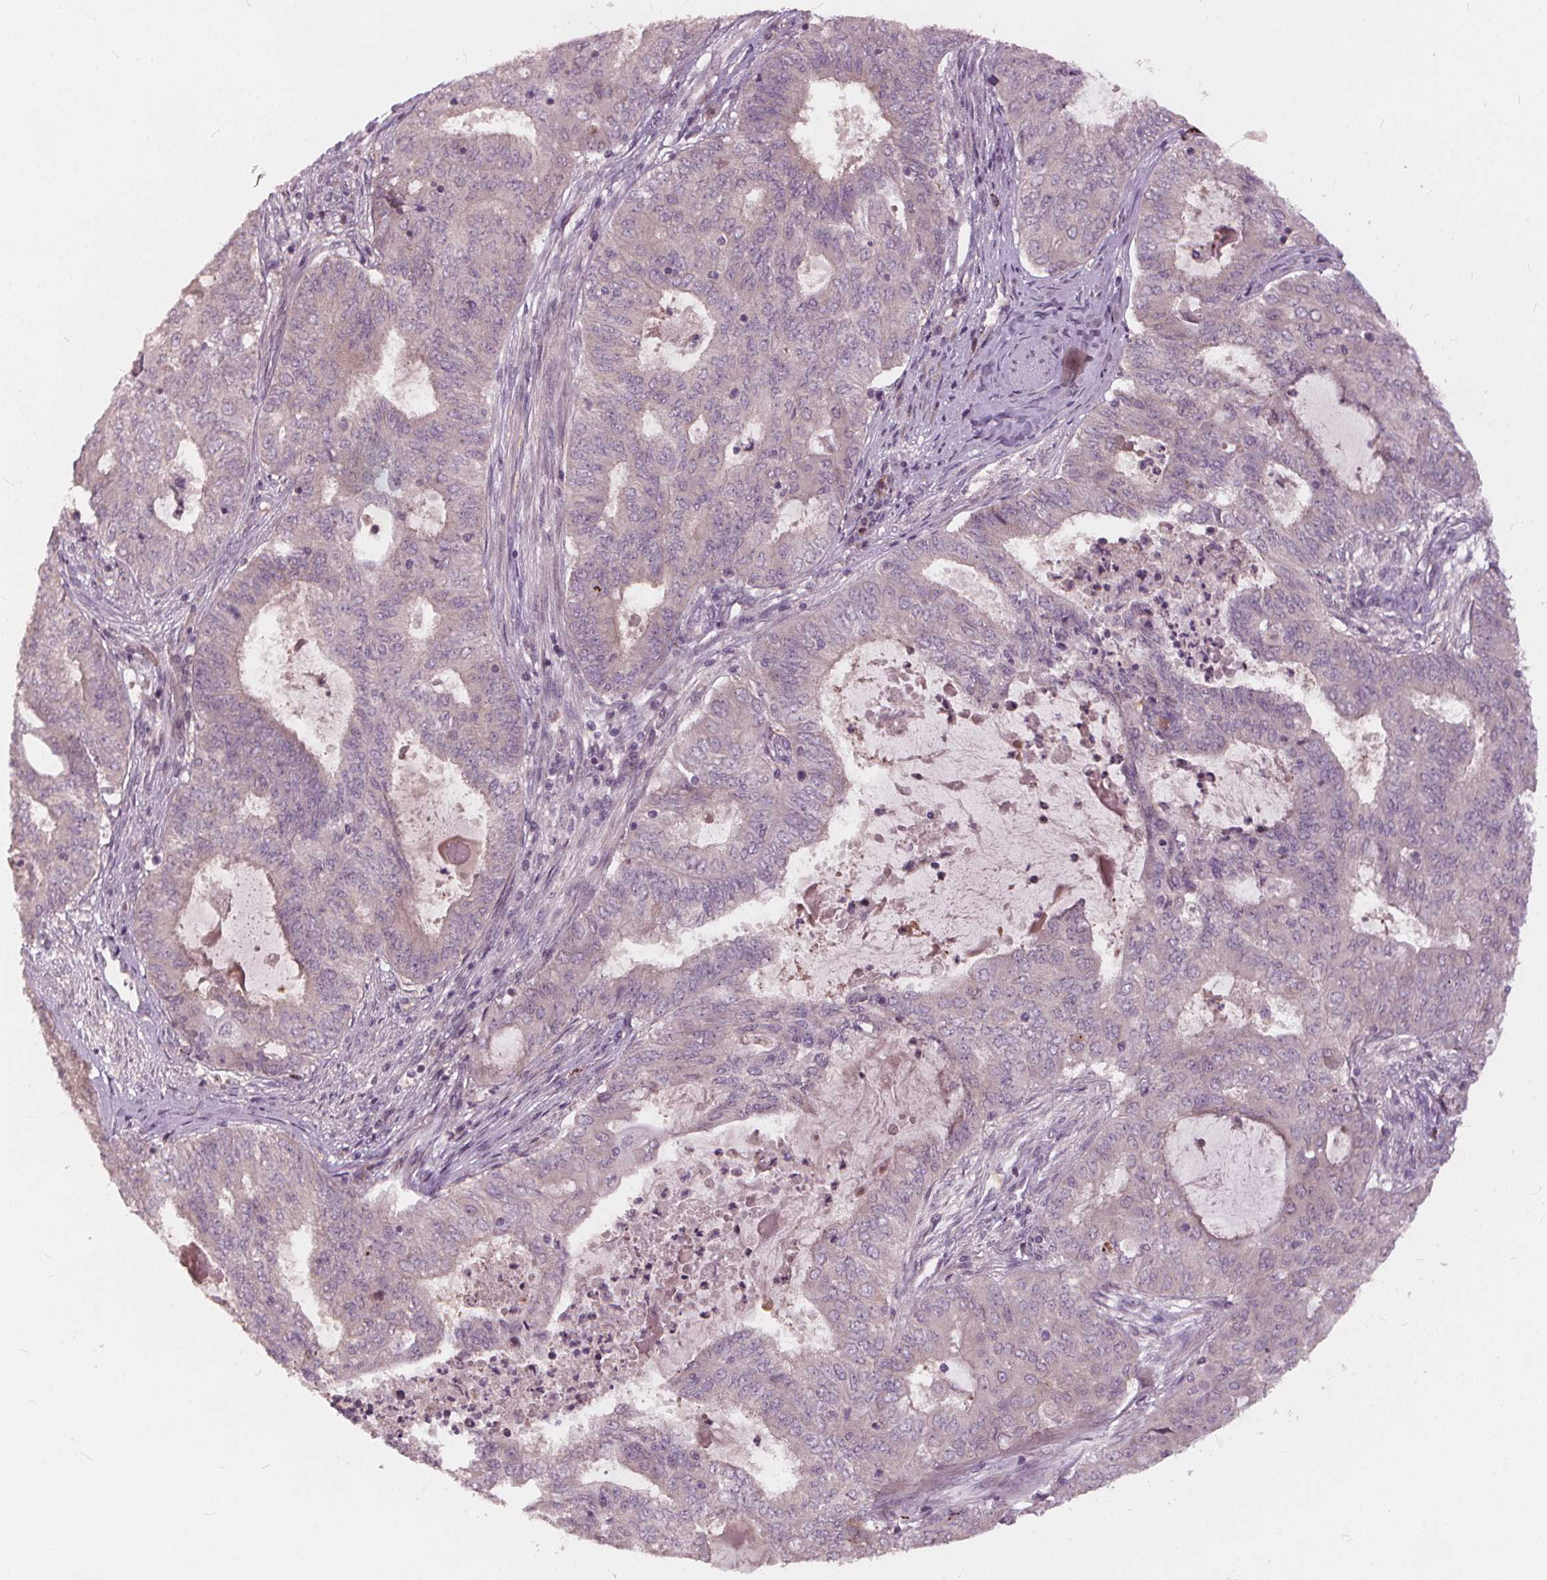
{"staining": {"intensity": "negative", "quantity": "none", "location": "none"}, "tissue": "endometrial cancer", "cell_type": "Tumor cells", "image_type": "cancer", "snomed": [{"axis": "morphology", "description": "Adenocarcinoma, NOS"}, {"axis": "topography", "description": "Endometrium"}], "caption": "Endometrial cancer was stained to show a protein in brown. There is no significant staining in tumor cells.", "gene": "IPO13", "patient": {"sex": "female", "age": 62}}